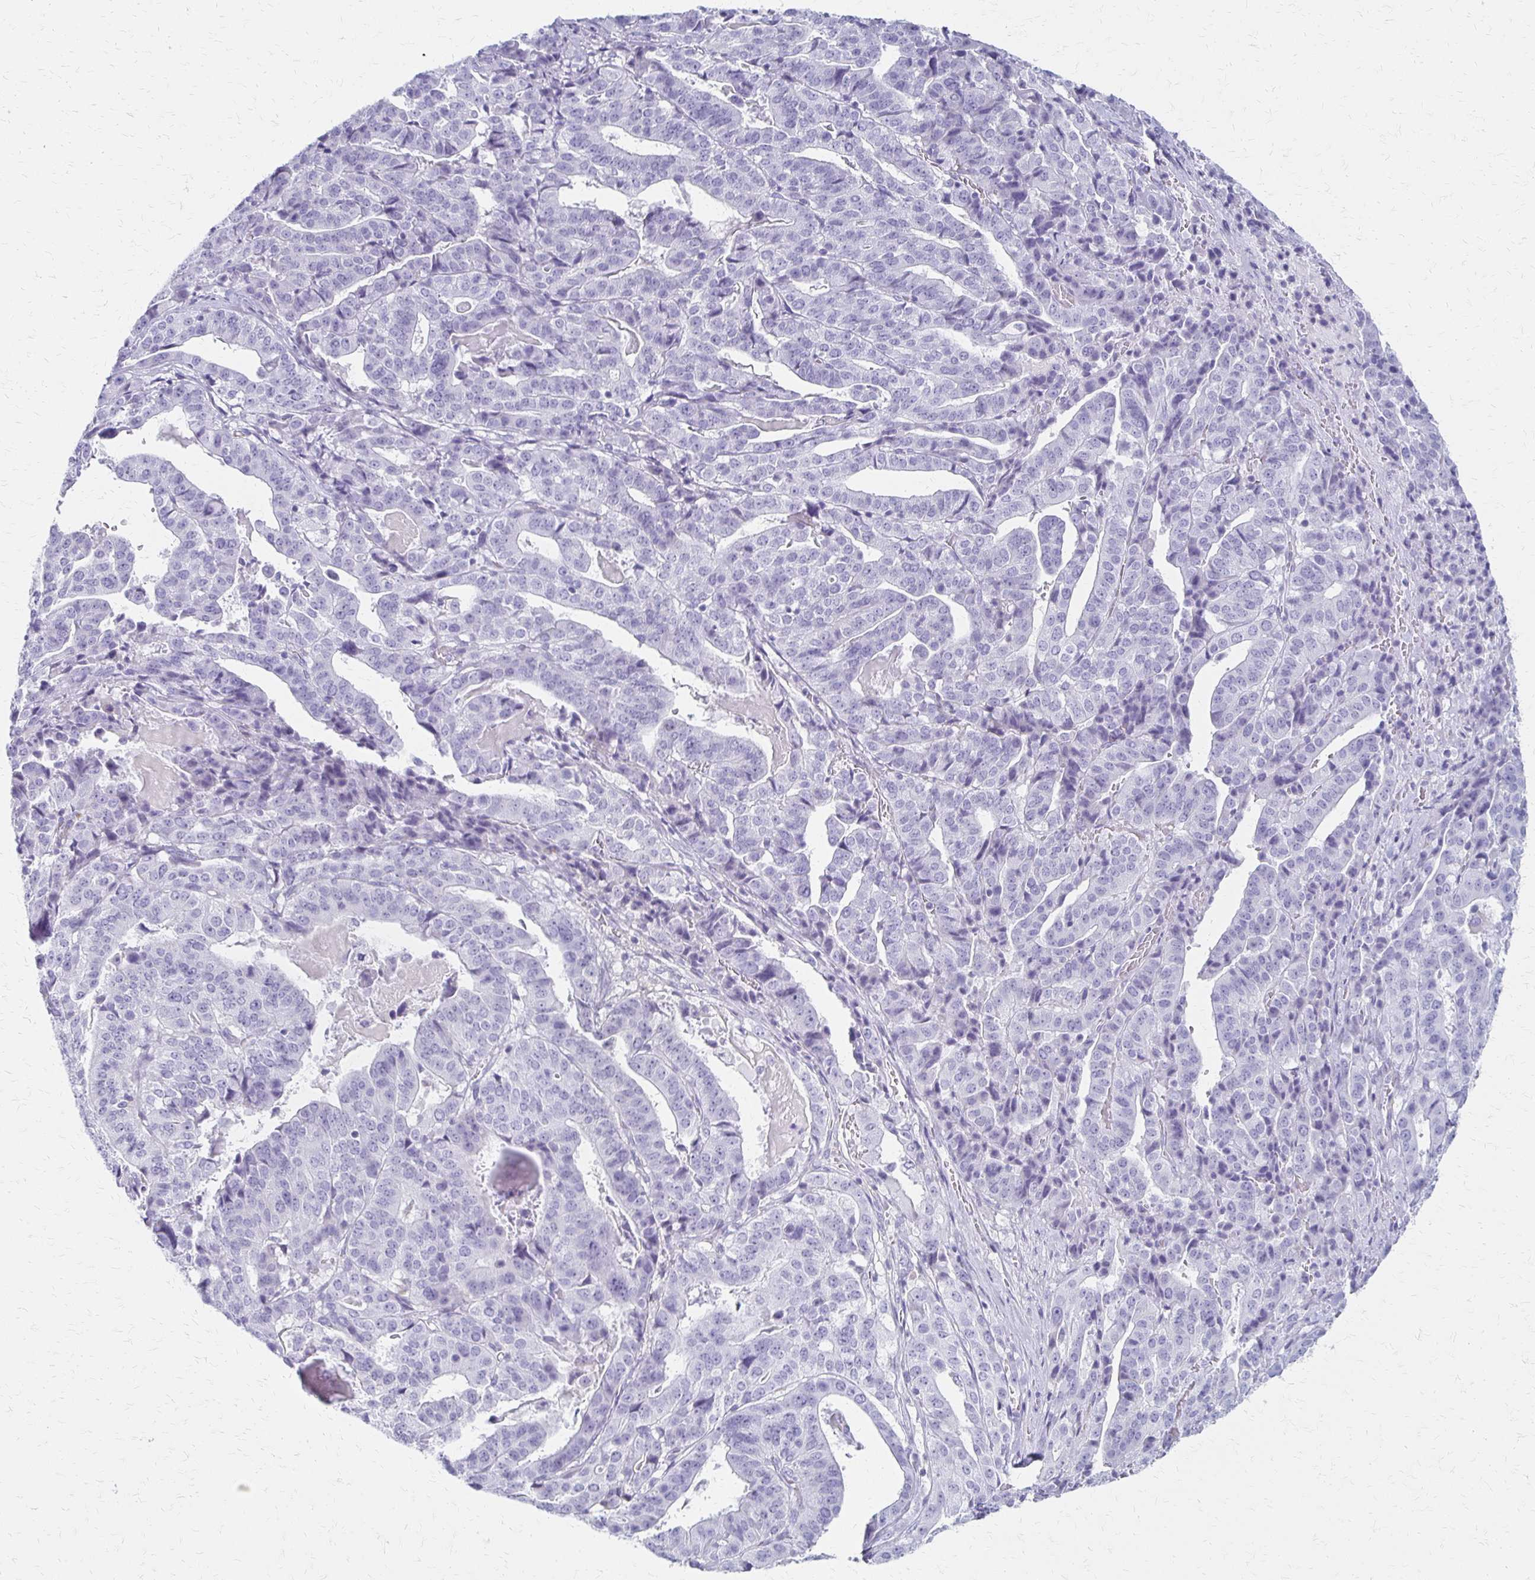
{"staining": {"intensity": "negative", "quantity": "none", "location": "none"}, "tissue": "stomach cancer", "cell_type": "Tumor cells", "image_type": "cancer", "snomed": [{"axis": "morphology", "description": "Adenocarcinoma, NOS"}, {"axis": "topography", "description": "Stomach"}], "caption": "Stomach adenocarcinoma stained for a protein using immunohistochemistry displays no staining tumor cells.", "gene": "IVL", "patient": {"sex": "male", "age": 48}}